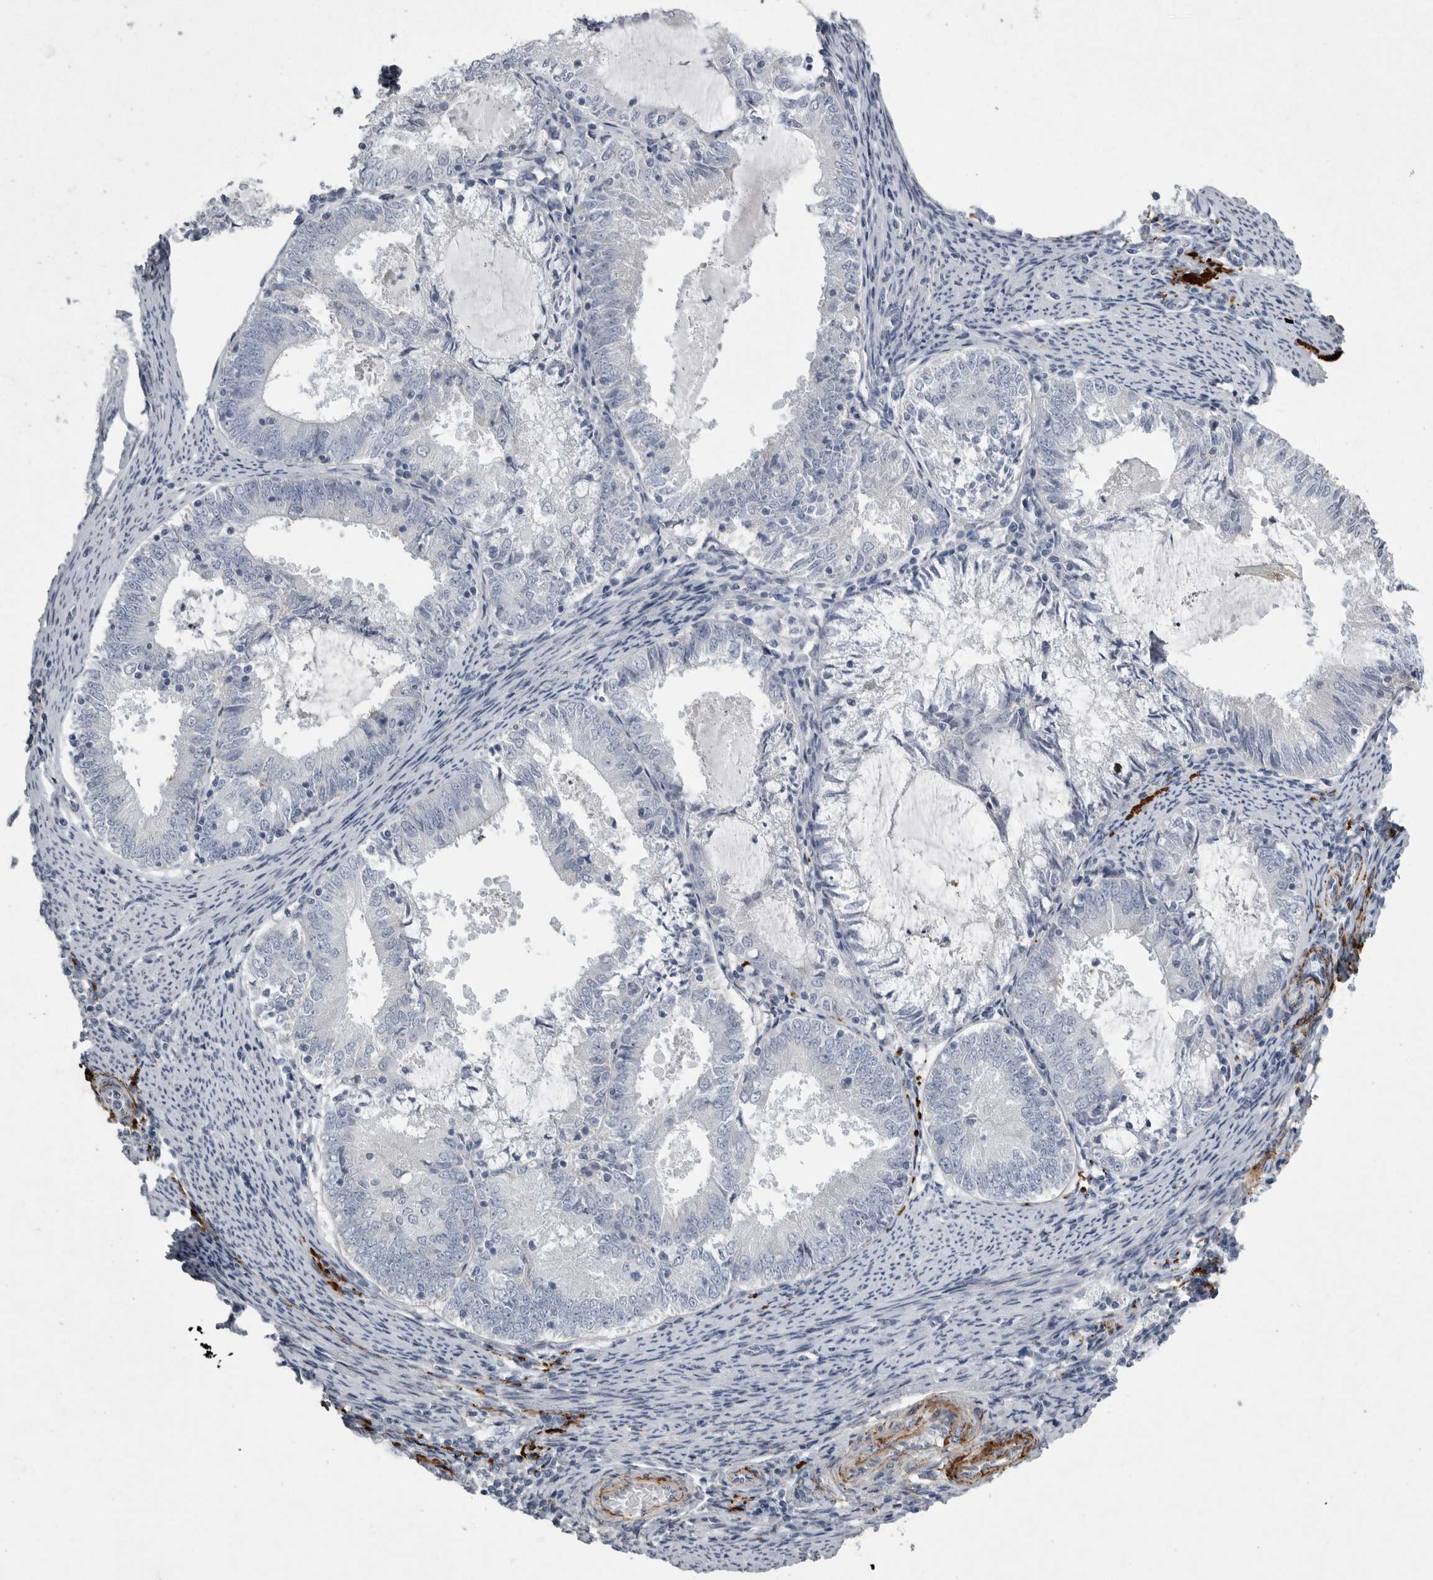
{"staining": {"intensity": "negative", "quantity": "none", "location": "none"}, "tissue": "endometrial cancer", "cell_type": "Tumor cells", "image_type": "cancer", "snomed": [{"axis": "morphology", "description": "Adenocarcinoma, NOS"}, {"axis": "topography", "description": "Endometrium"}], "caption": "Micrograph shows no significant protein expression in tumor cells of endometrial cancer. Nuclei are stained in blue.", "gene": "CRP", "patient": {"sex": "female", "age": 57}}